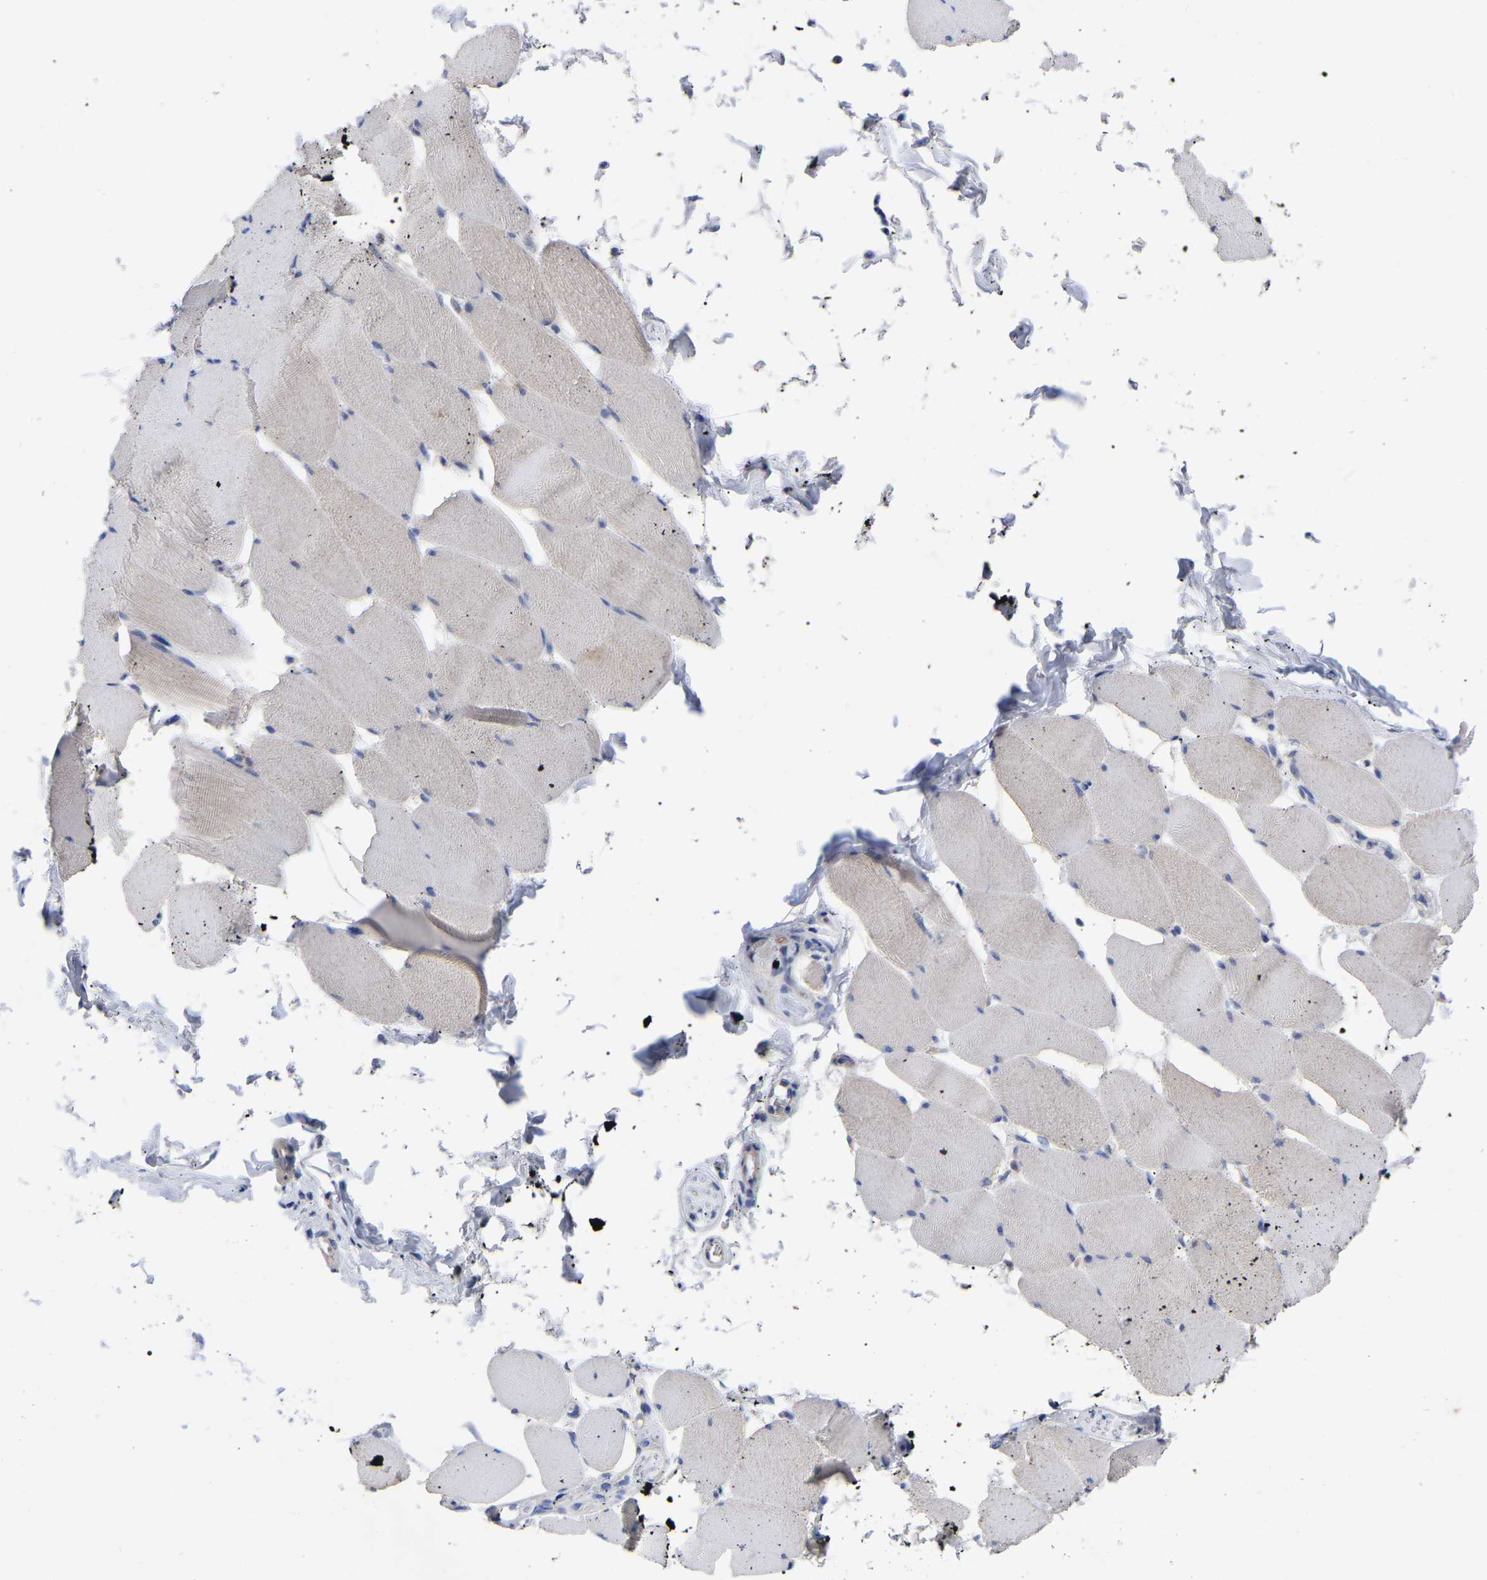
{"staining": {"intensity": "moderate", "quantity": "<25%", "location": "cytoplasmic/membranous"}, "tissue": "skeletal muscle", "cell_type": "Myocytes", "image_type": "normal", "snomed": [{"axis": "morphology", "description": "Normal tissue, NOS"}, {"axis": "topography", "description": "Skeletal muscle"}], "caption": "Human skeletal muscle stained for a protein (brown) exhibits moderate cytoplasmic/membranous positive expression in approximately <25% of myocytes.", "gene": "TCP1", "patient": {"sex": "male", "age": 62}}